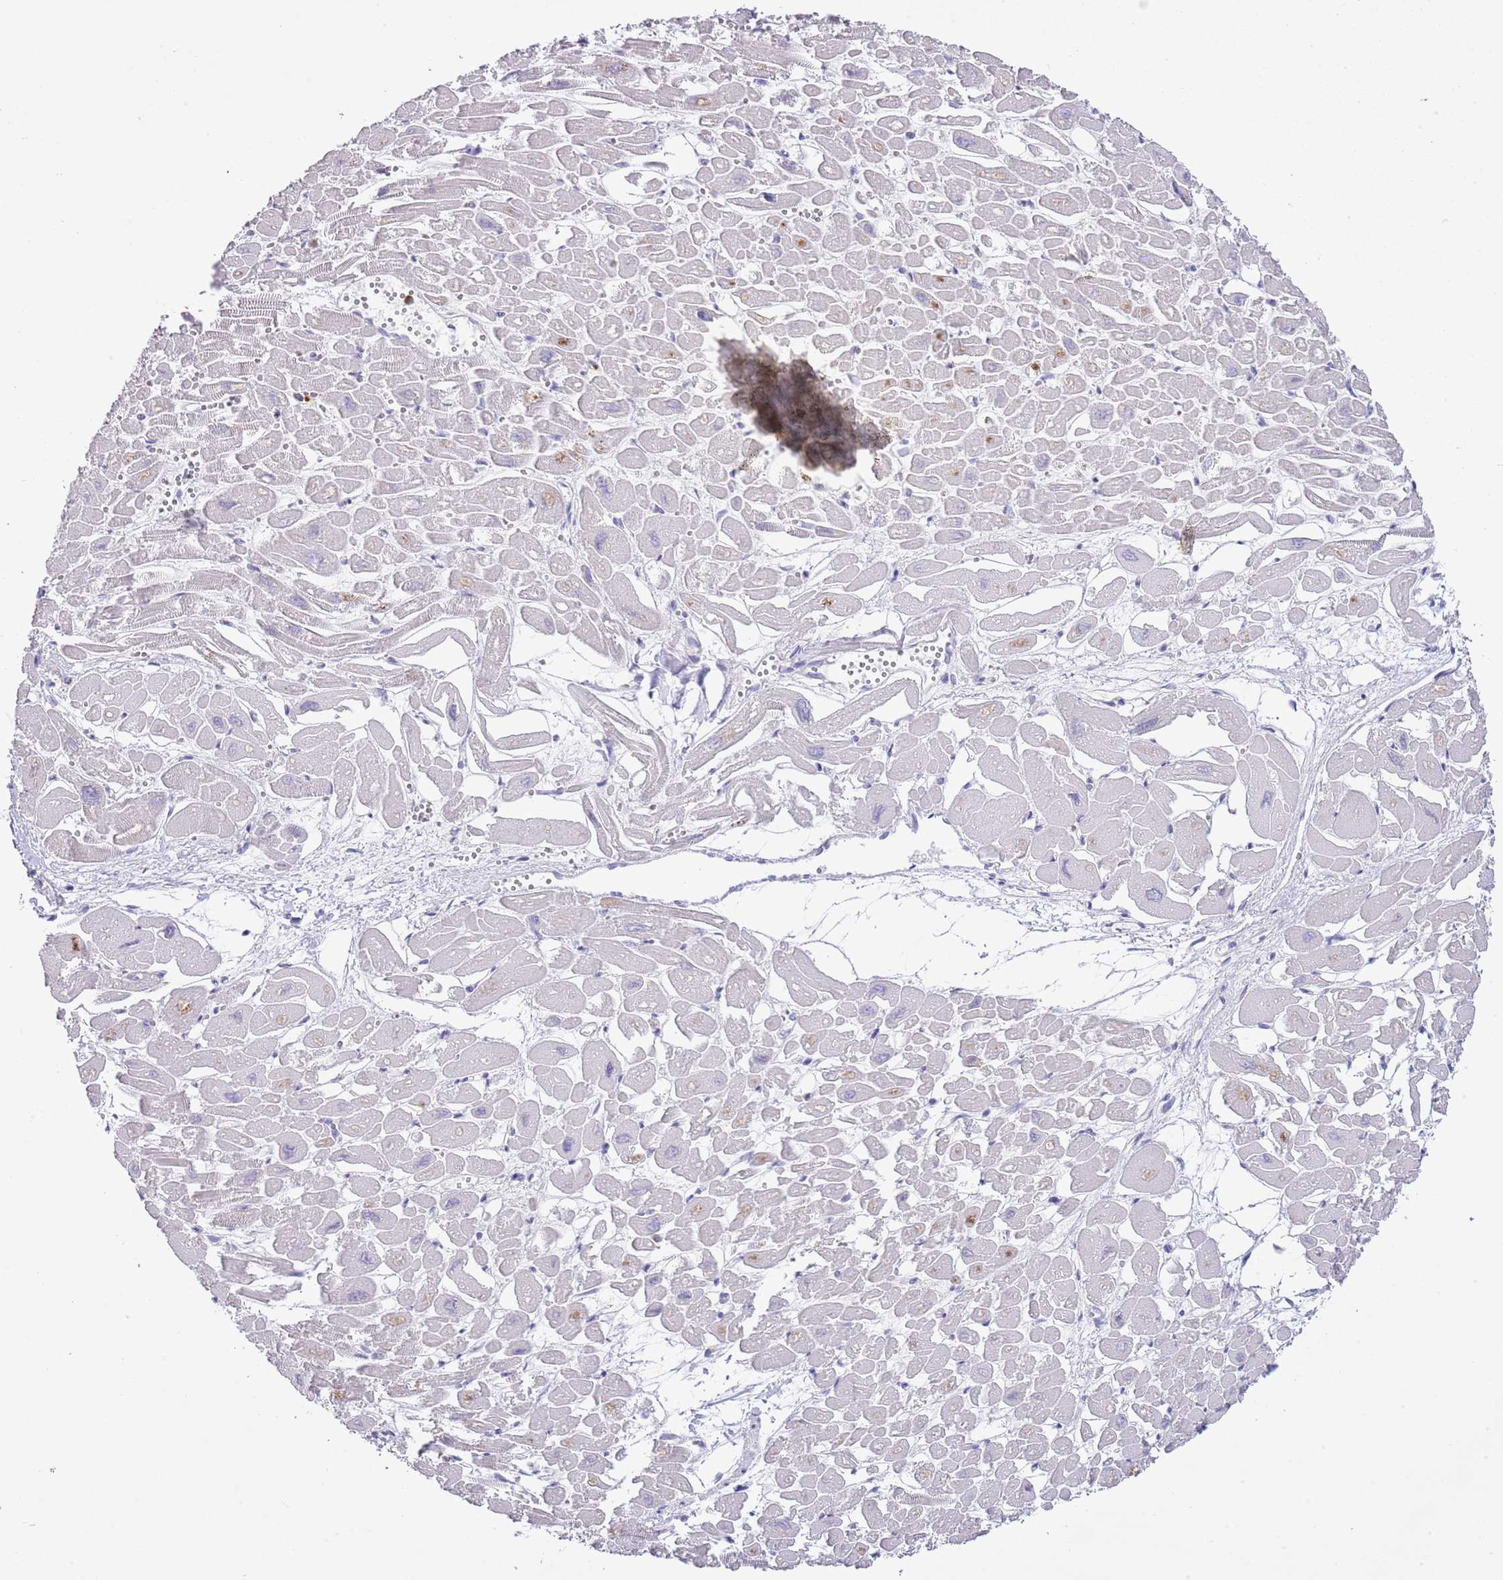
{"staining": {"intensity": "negative", "quantity": "none", "location": "none"}, "tissue": "heart muscle", "cell_type": "Cardiomyocytes", "image_type": "normal", "snomed": [{"axis": "morphology", "description": "Normal tissue, NOS"}, {"axis": "topography", "description": "Heart"}], "caption": "The micrograph reveals no significant positivity in cardiomyocytes of heart muscle. The staining was performed using DAB (3,3'-diaminobenzidine) to visualize the protein expression in brown, while the nuclei were stained in blue with hematoxylin (Magnification: 20x).", "gene": "OR2Z1", "patient": {"sex": "male", "age": 54}}